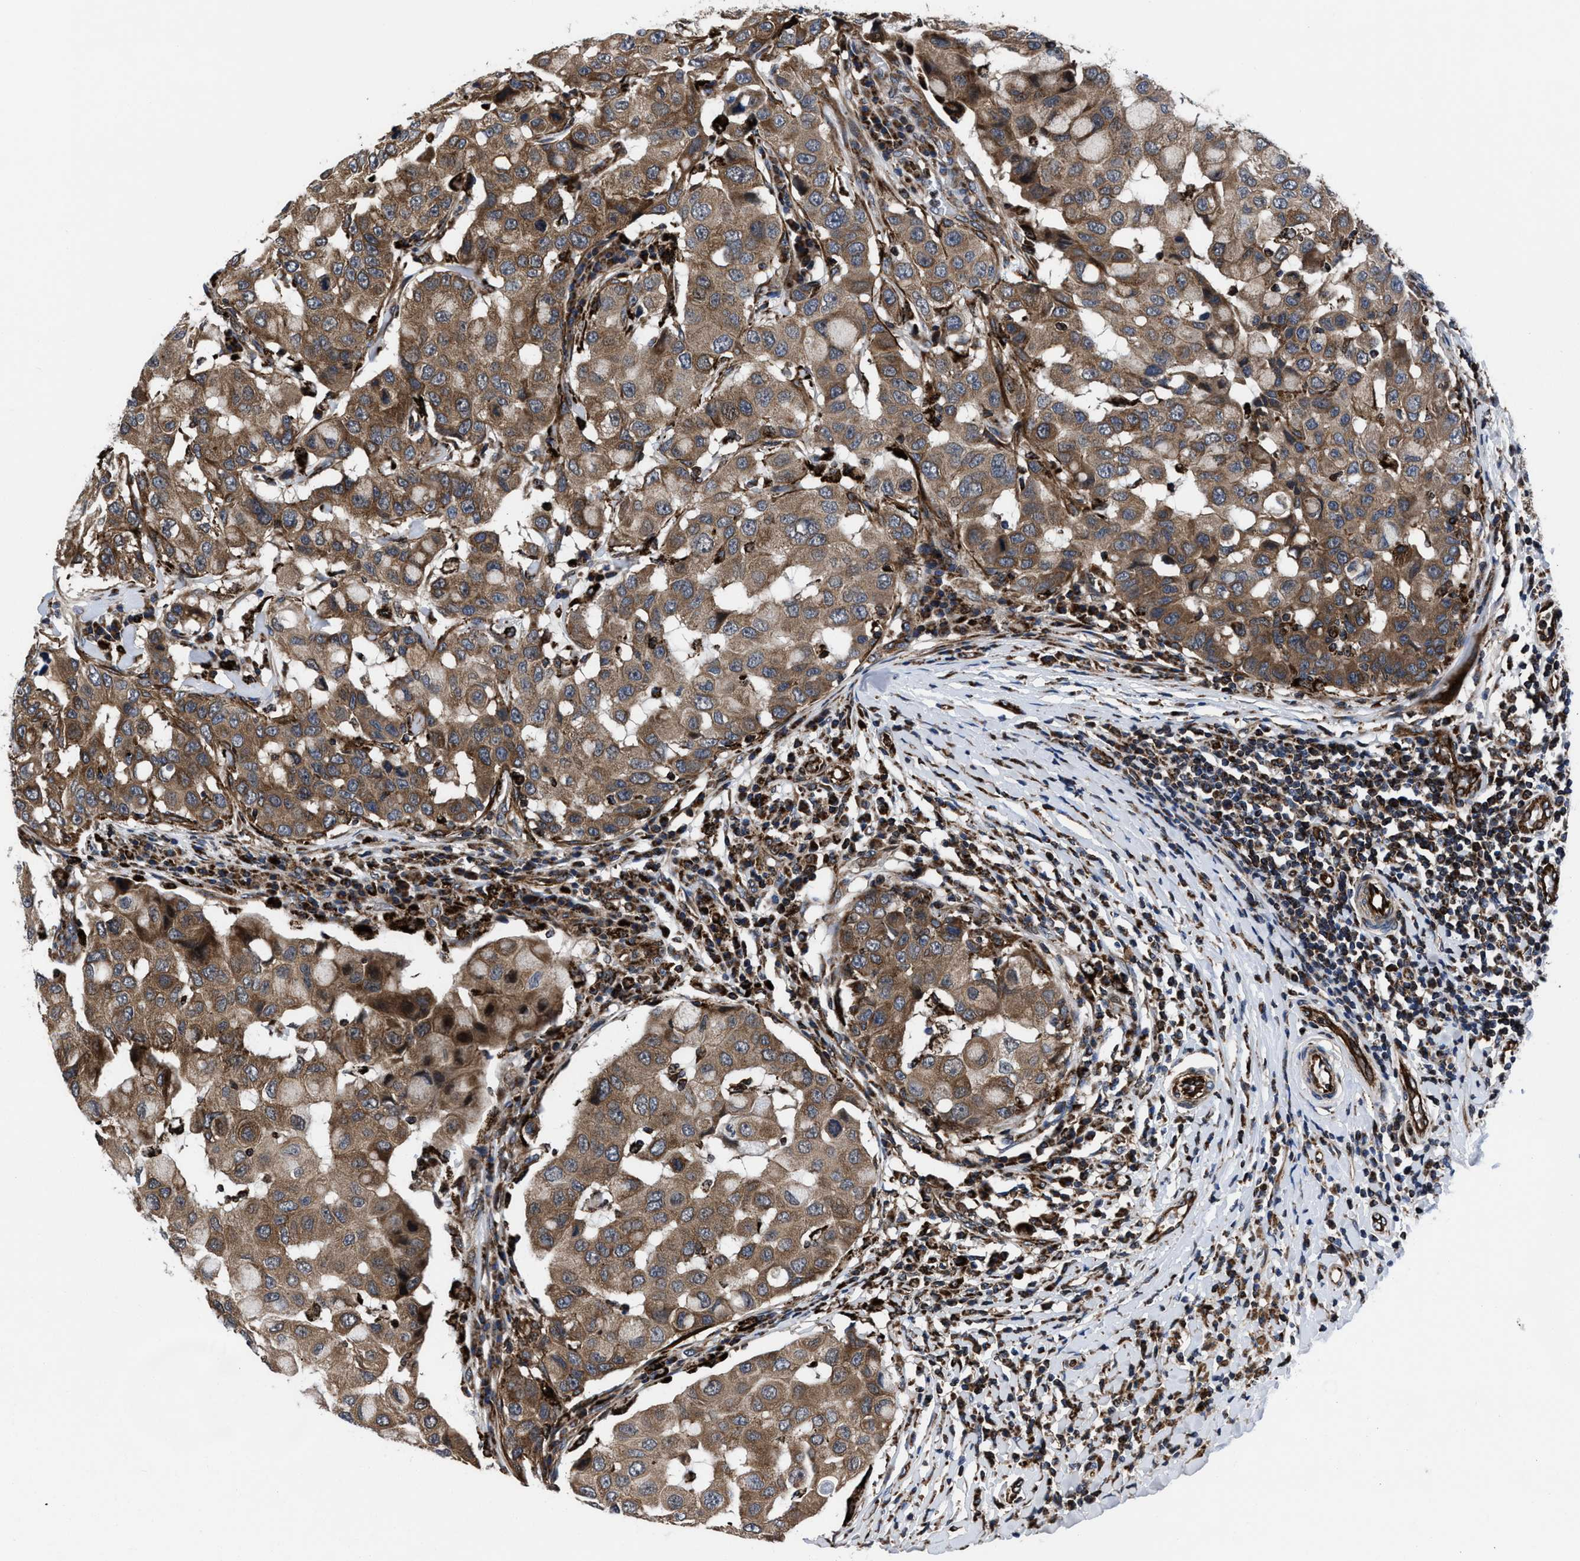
{"staining": {"intensity": "moderate", "quantity": ">75%", "location": "cytoplasmic/membranous"}, "tissue": "breast cancer", "cell_type": "Tumor cells", "image_type": "cancer", "snomed": [{"axis": "morphology", "description": "Duct carcinoma"}, {"axis": "topography", "description": "Breast"}], "caption": "A medium amount of moderate cytoplasmic/membranous staining is seen in about >75% of tumor cells in breast cancer tissue.", "gene": "PRR15L", "patient": {"sex": "female", "age": 27}}